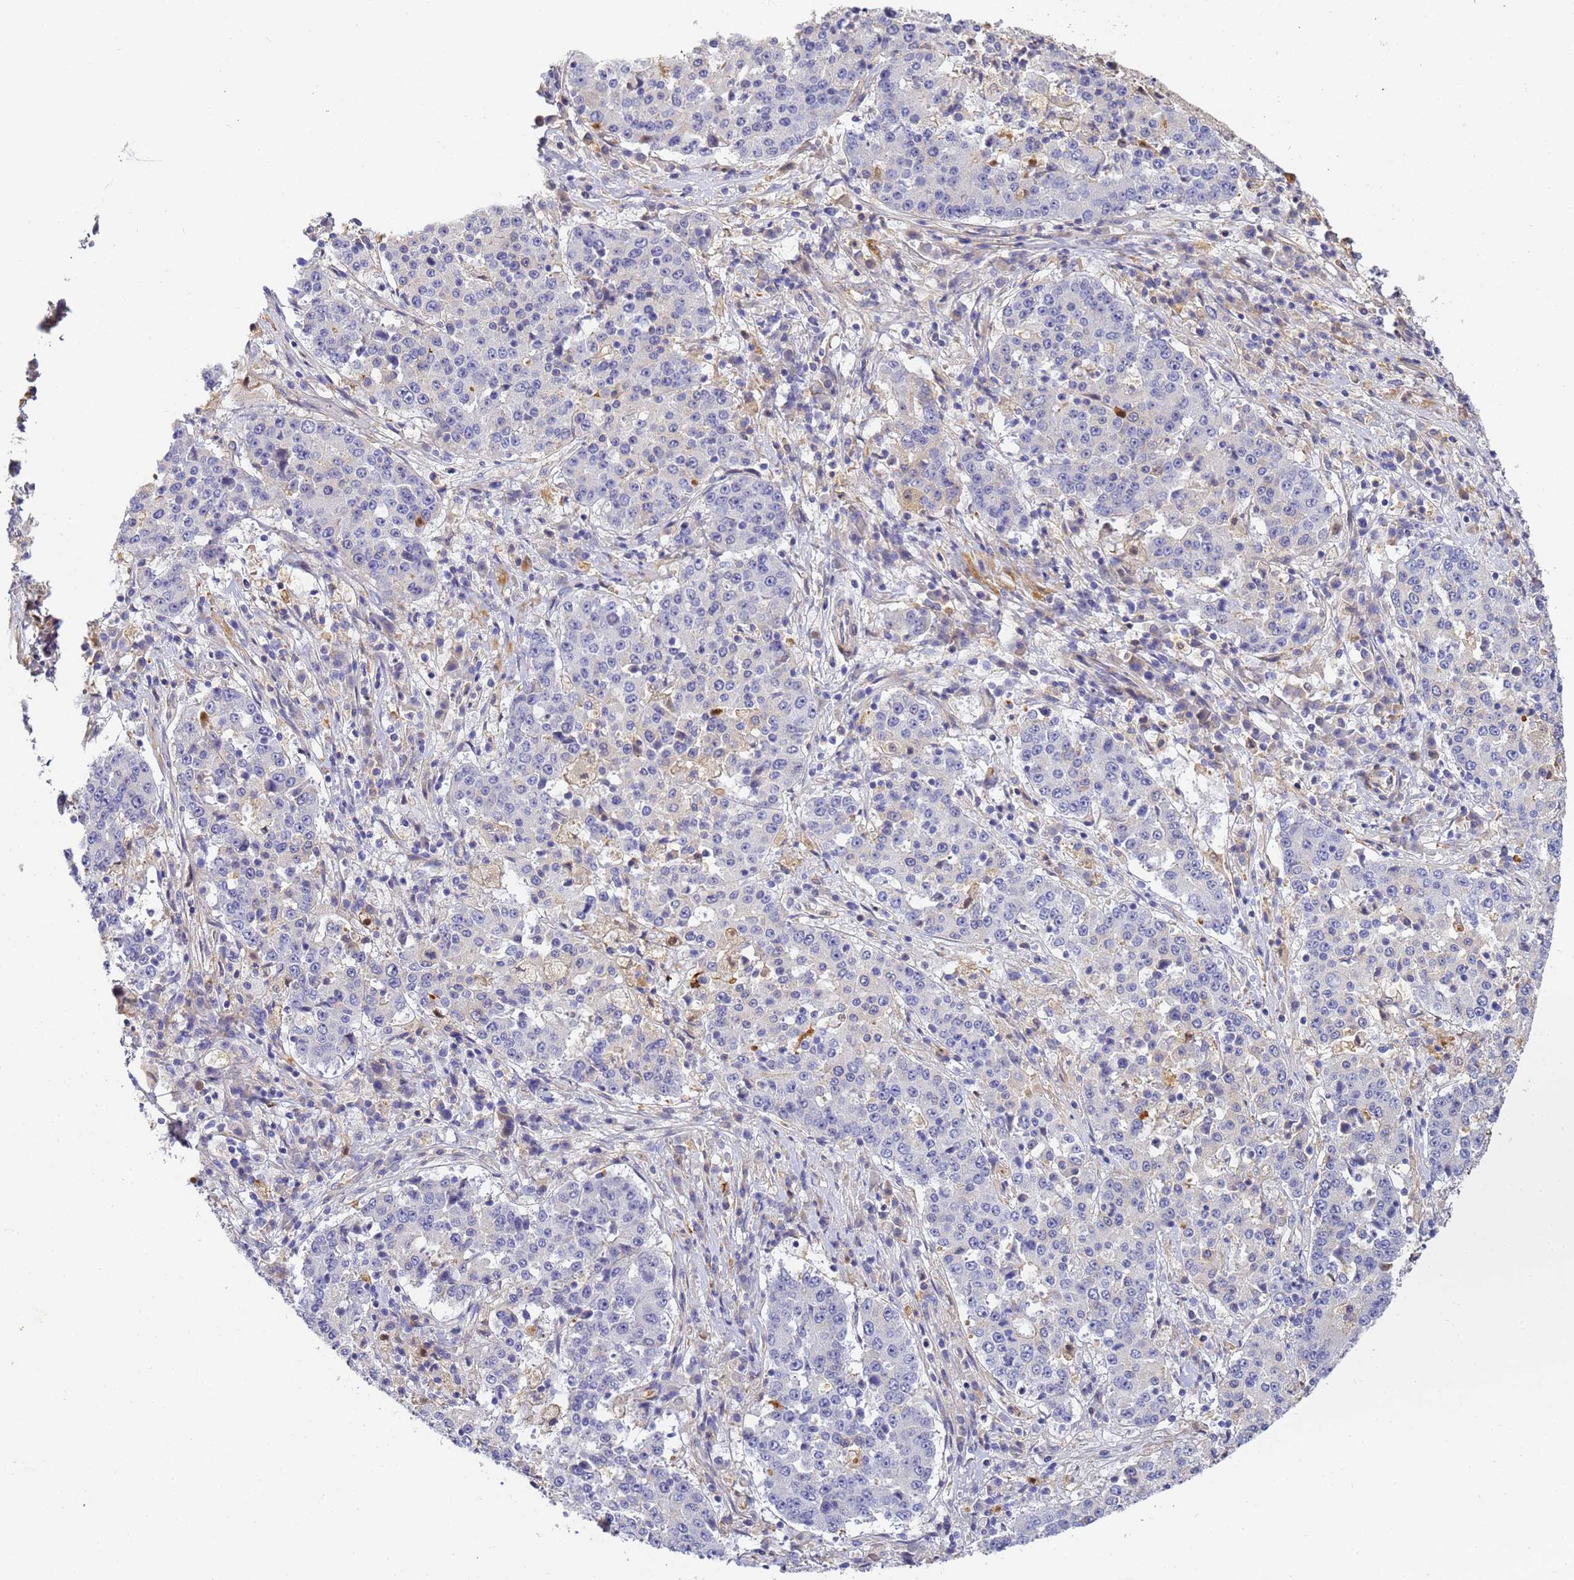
{"staining": {"intensity": "negative", "quantity": "none", "location": "none"}, "tissue": "stomach cancer", "cell_type": "Tumor cells", "image_type": "cancer", "snomed": [{"axis": "morphology", "description": "Adenocarcinoma, NOS"}, {"axis": "topography", "description": "Stomach"}], "caption": "Immunohistochemistry photomicrograph of stomach cancer stained for a protein (brown), which displays no expression in tumor cells.", "gene": "CFH", "patient": {"sex": "male", "age": 59}}